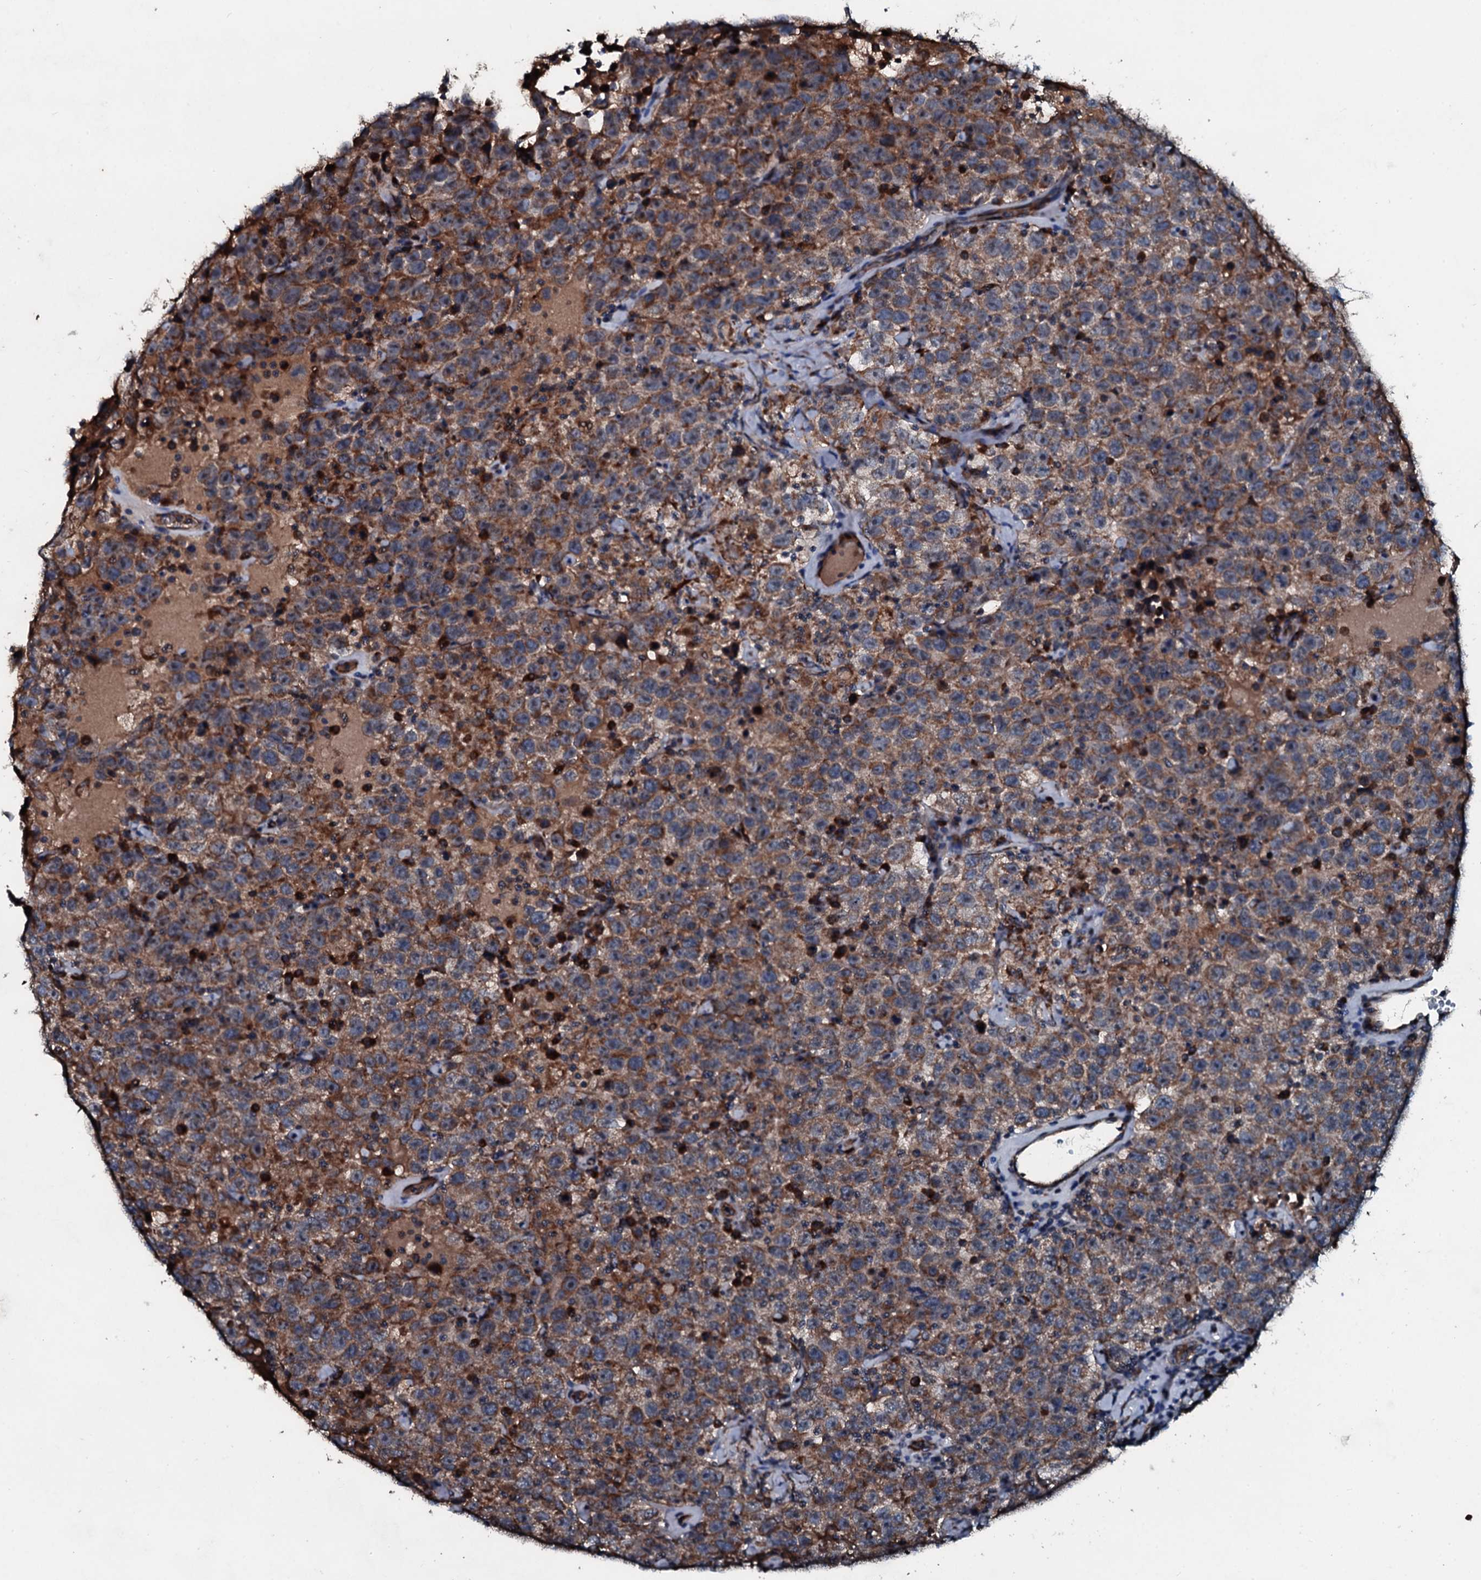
{"staining": {"intensity": "moderate", "quantity": ">75%", "location": "cytoplasmic/membranous"}, "tissue": "testis cancer", "cell_type": "Tumor cells", "image_type": "cancer", "snomed": [{"axis": "morphology", "description": "Seminoma, NOS"}, {"axis": "topography", "description": "Testis"}], "caption": "Testis cancer (seminoma) stained with IHC displays moderate cytoplasmic/membranous positivity in approximately >75% of tumor cells. (brown staining indicates protein expression, while blue staining denotes nuclei).", "gene": "ACSS3", "patient": {"sex": "male", "age": 41}}